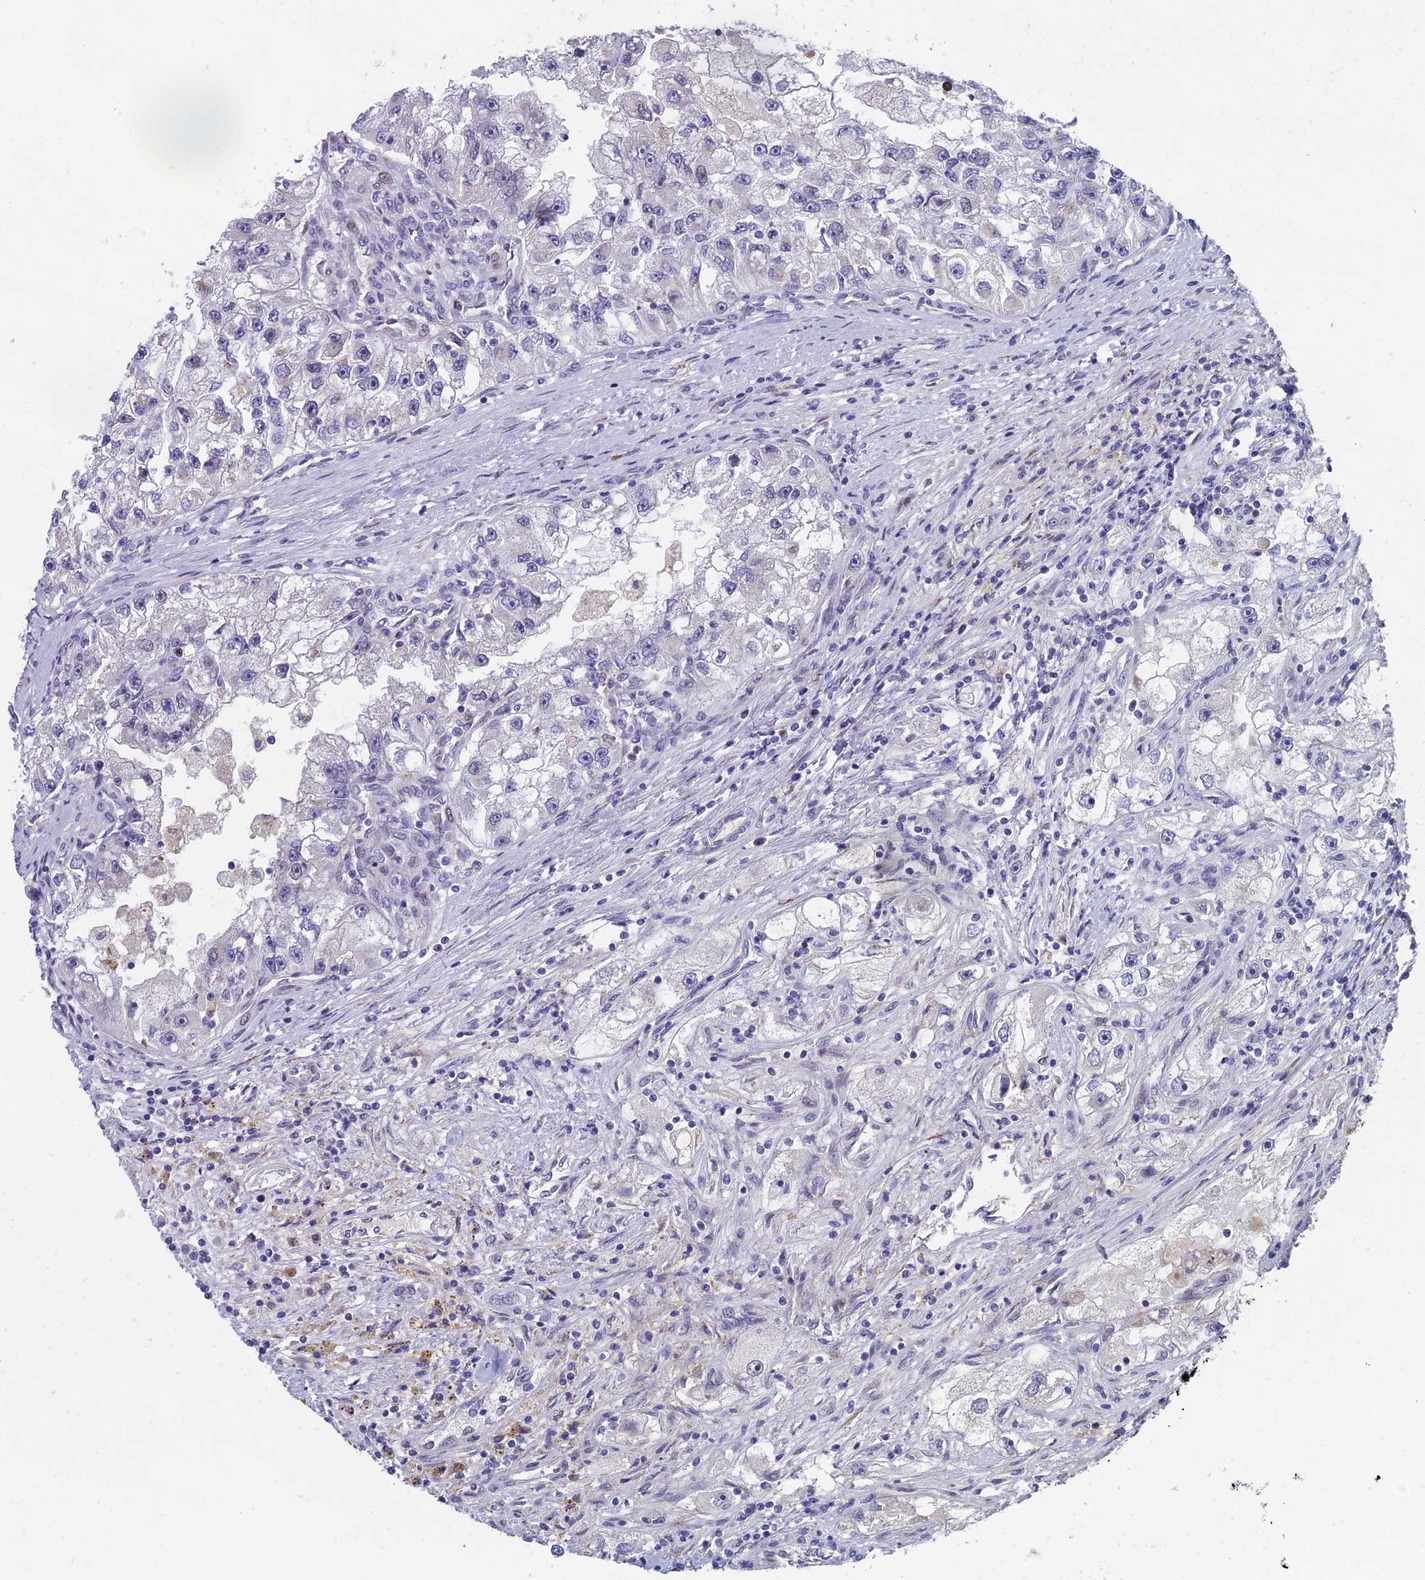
{"staining": {"intensity": "negative", "quantity": "none", "location": "none"}, "tissue": "renal cancer", "cell_type": "Tumor cells", "image_type": "cancer", "snomed": [{"axis": "morphology", "description": "Adenocarcinoma, NOS"}, {"axis": "topography", "description": "Kidney"}], "caption": "The image exhibits no staining of tumor cells in renal adenocarcinoma.", "gene": "LIG1", "patient": {"sex": "male", "age": 63}}